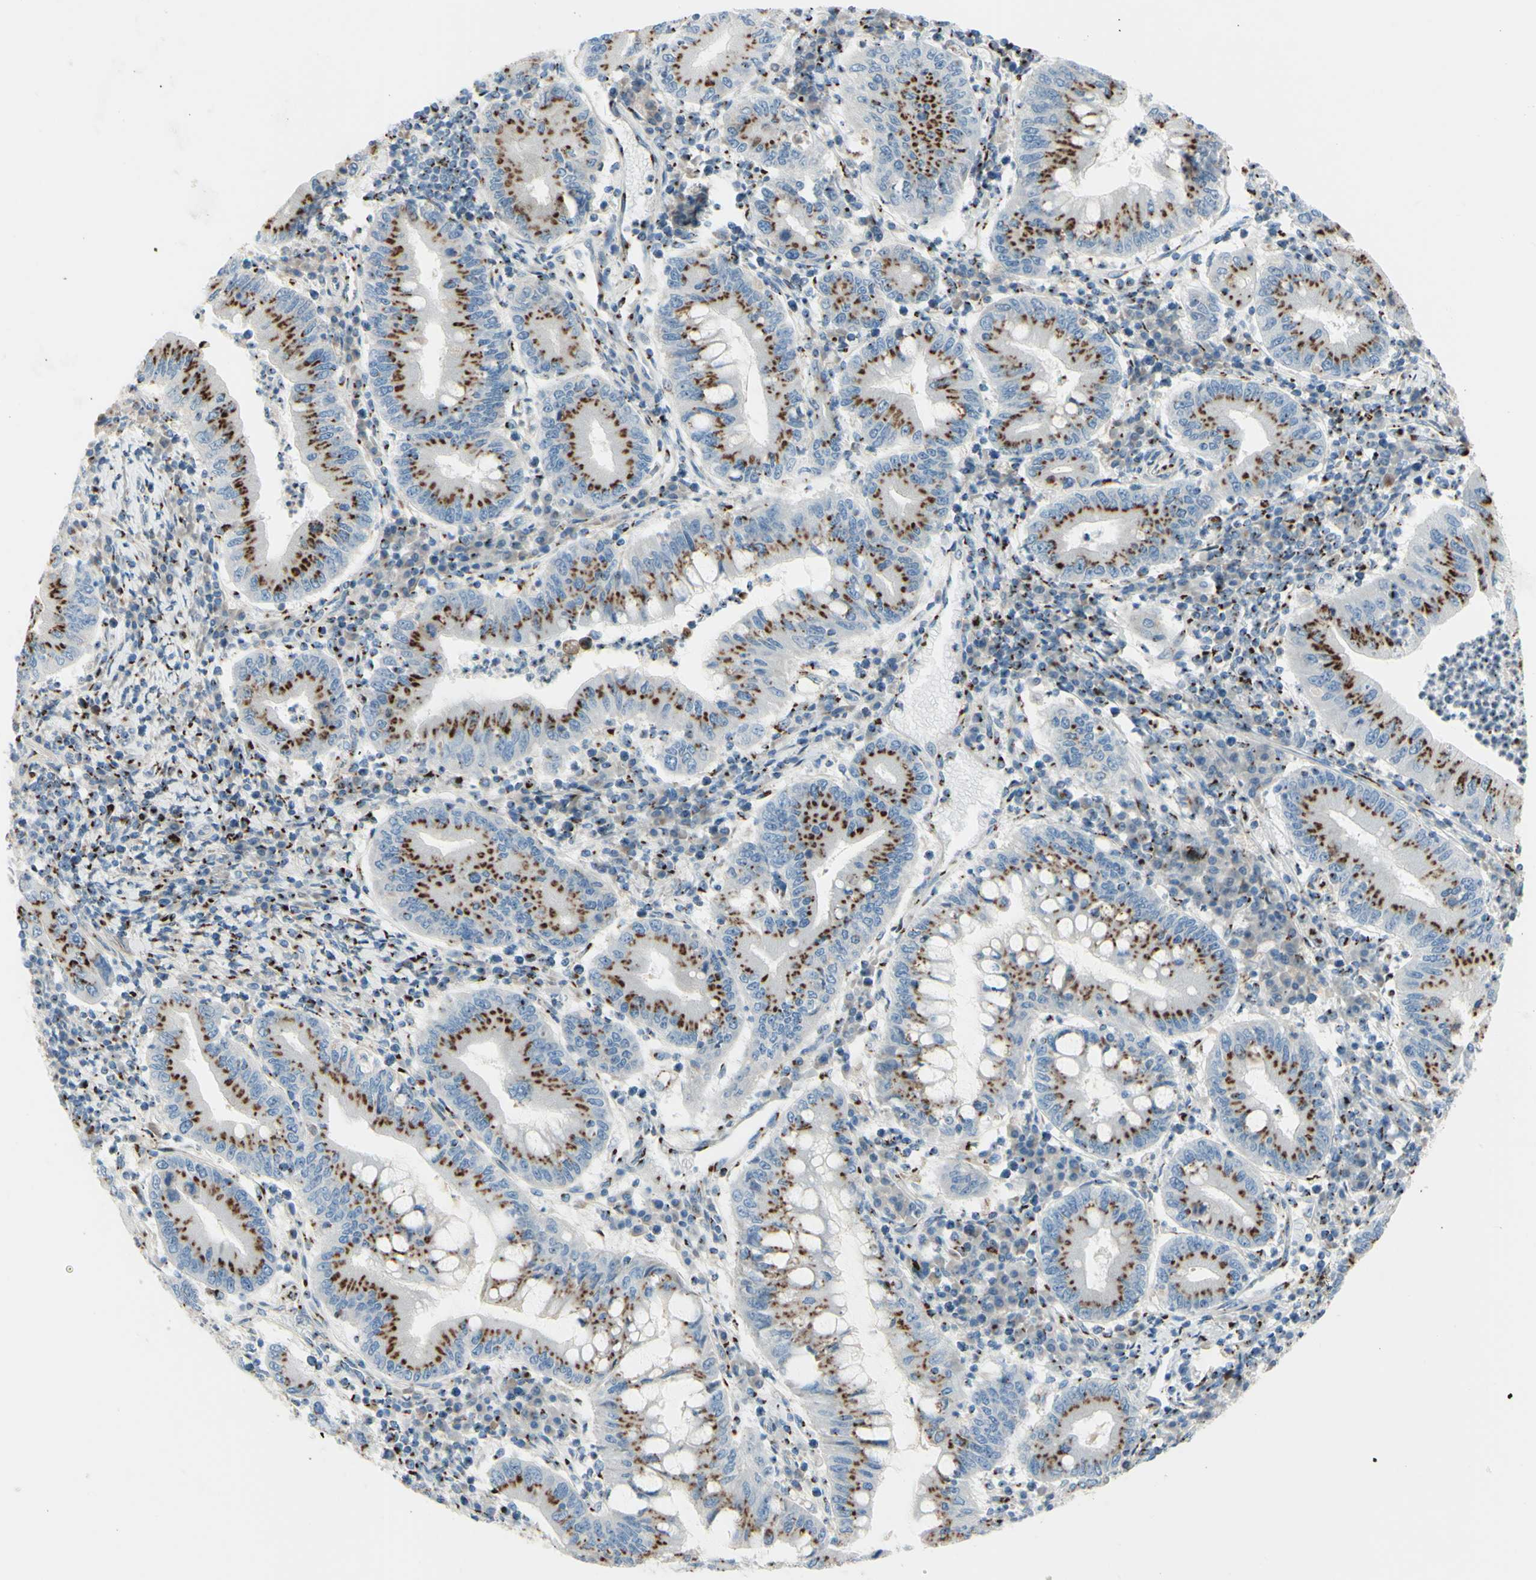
{"staining": {"intensity": "strong", "quantity": ">75%", "location": "cytoplasmic/membranous"}, "tissue": "stomach cancer", "cell_type": "Tumor cells", "image_type": "cancer", "snomed": [{"axis": "morphology", "description": "Normal tissue, NOS"}, {"axis": "morphology", "description": "Adenocarcinoma, NOS"}, {"axis": "topography", "description": "Esophagus"}, {"axis": "topography", "description": "Stomach, upper"}, {"axis": "topography", "description": "Peripheral nerve tissue"}], "caption": "Adenocarcinoma (stomach) tissue reveals strong cytoplasmic/membranous expression in about >75% of tumor cells", "gene": "B4GALT1", "patient": {"sex": "male", "age": 62}}